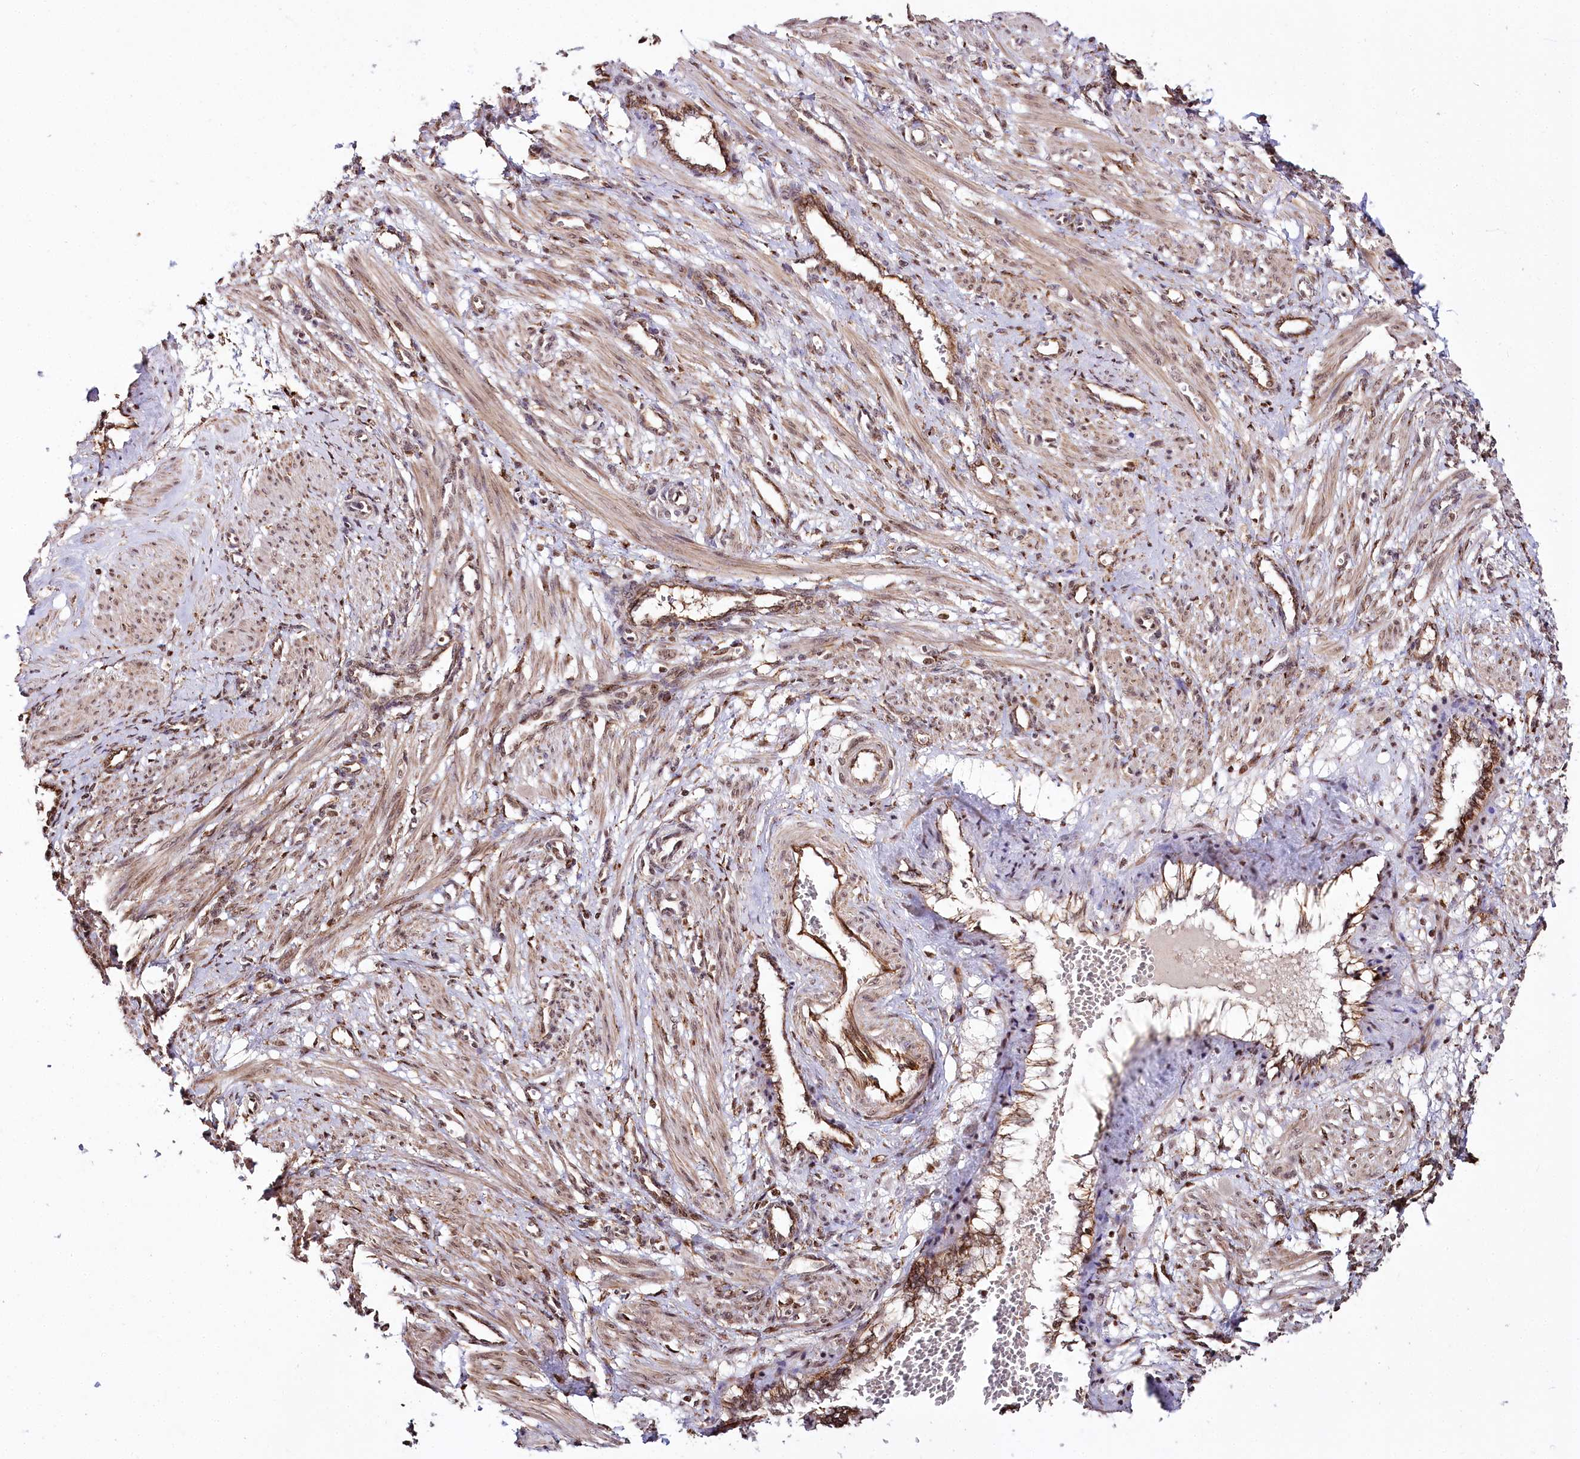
{"staining": {"intensity": "moderate", "quantity": ">75%", "location": "cytoplasmic/membranous,nuclear"}, "tissue": "smooth muscle", "cell_type": "Smooth muscle cells", "image_type": "normal", "snomed": [{"axis": "morphology", "description": "Normal tissue, NOS"}, {"axis": "topography", "description": "Endometrium"}], "caption": "DAB (3,3'-diaminobenzidine) immunohistochemical staining of benign smooth muscle exhibits moderate cytoplasmic/membranous,nuclear protein staining in approximately >75% of smooth muscle cells.", "gene": "HOXC8", "patient": {"sex": "female", "age": 33}}